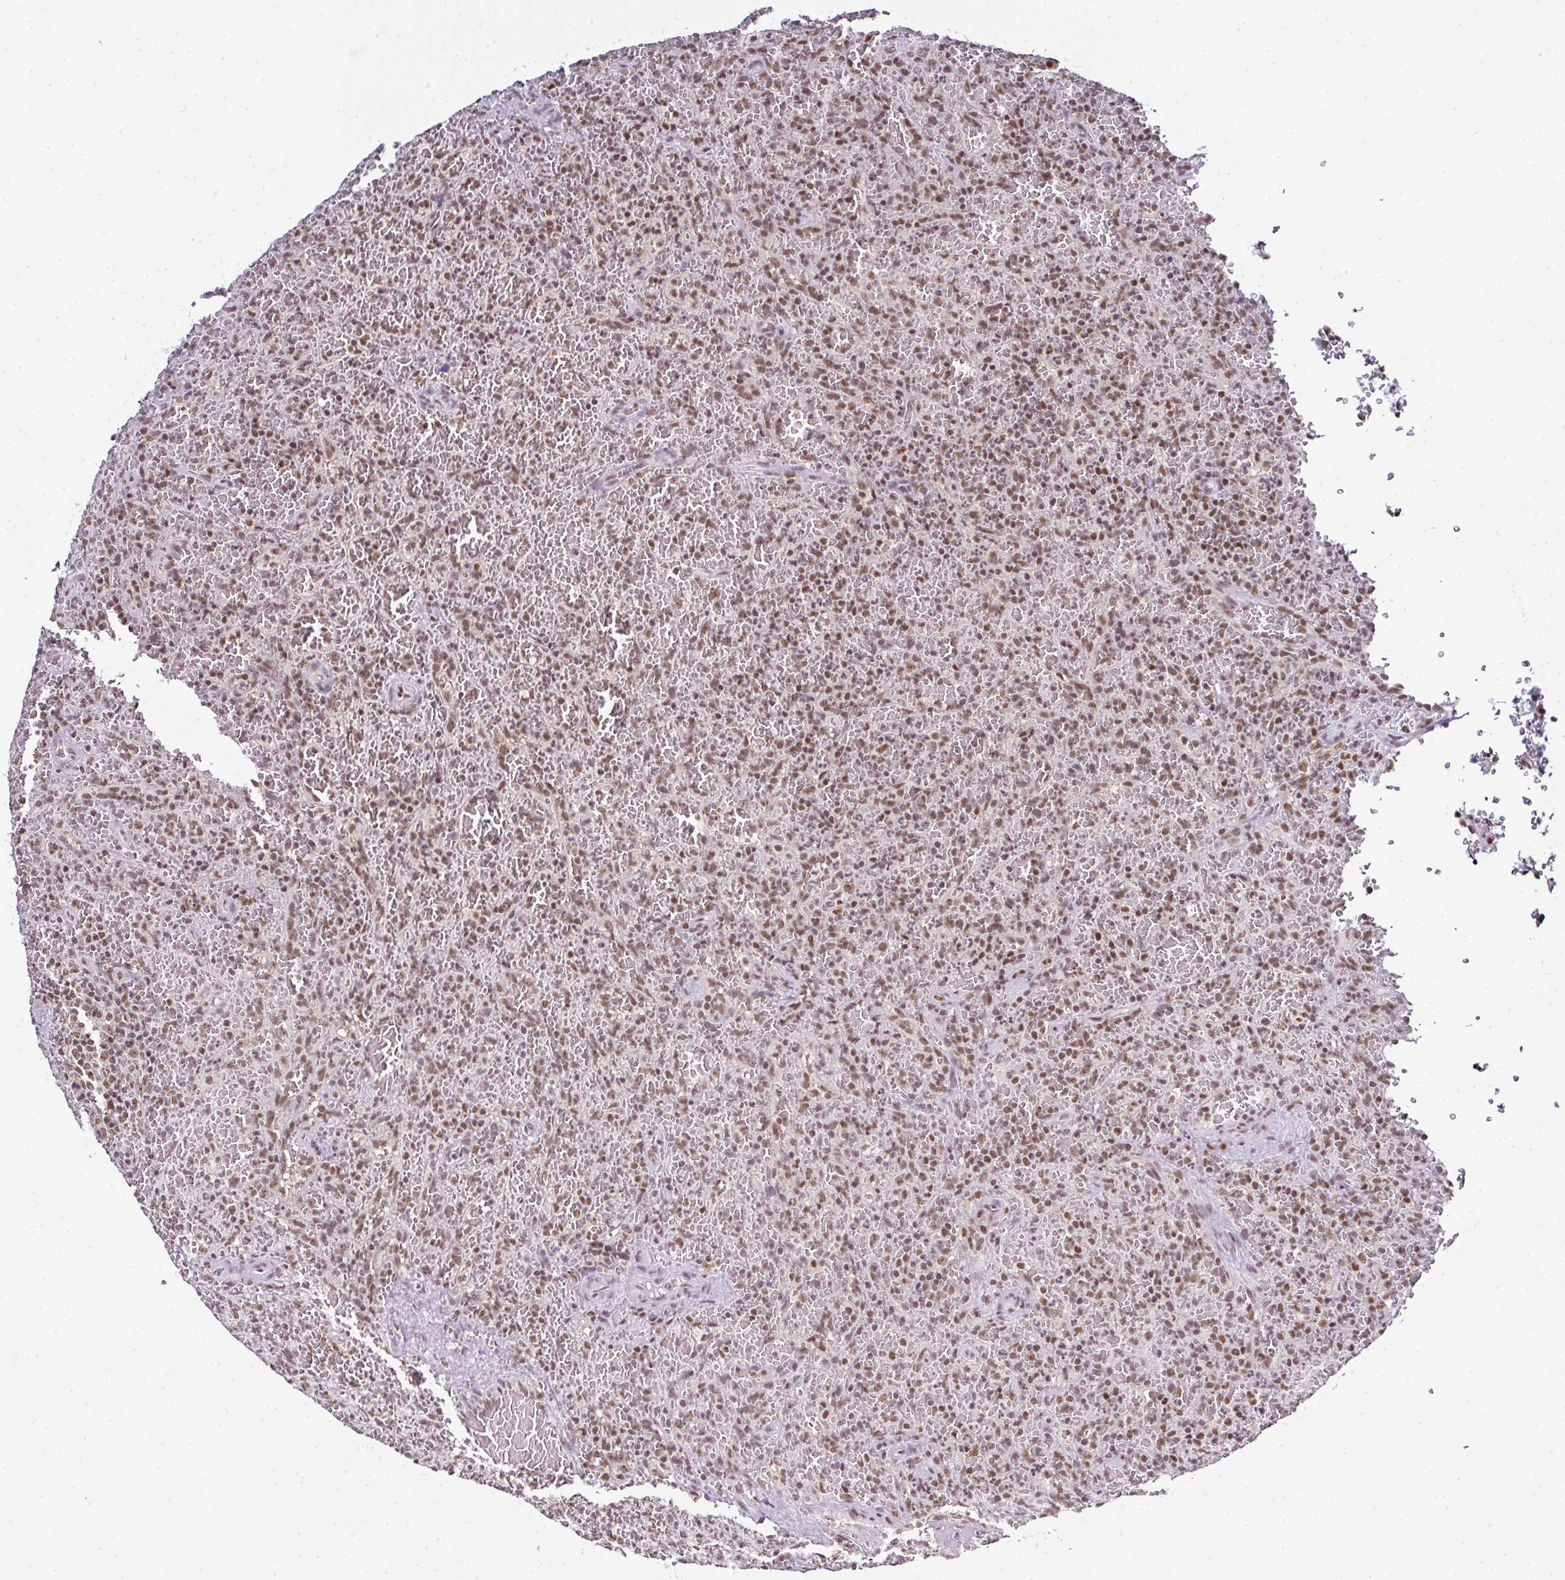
{"staining": {"intensity": "moderate", "quantity": ">75%", "location": "nuclear"}, "tissue": "lymphoma", "cell_type": "Tumor cells", "image_type": "cancer", "snomed": [{"axis": "morphology", "description": "Malignant lymphoma, non-Hodgkin's type, Low grade"}, {"axis": "topography", "description": "Spleen"}], "caption": "IHC staining of low-grade malignant lymphoma, non-Hodgkin's type, which demonstrates medium levels of moderate nuclear staining in approximately >75% of tumor cells indicating moderate nuclear protein staining. The staining was performed using DAB (brown) for protein detection and nuclei were counterstained in hematoxylin (blue).", "gene": "PTPN2", "patient": {"sex": "female", "age": 64}}